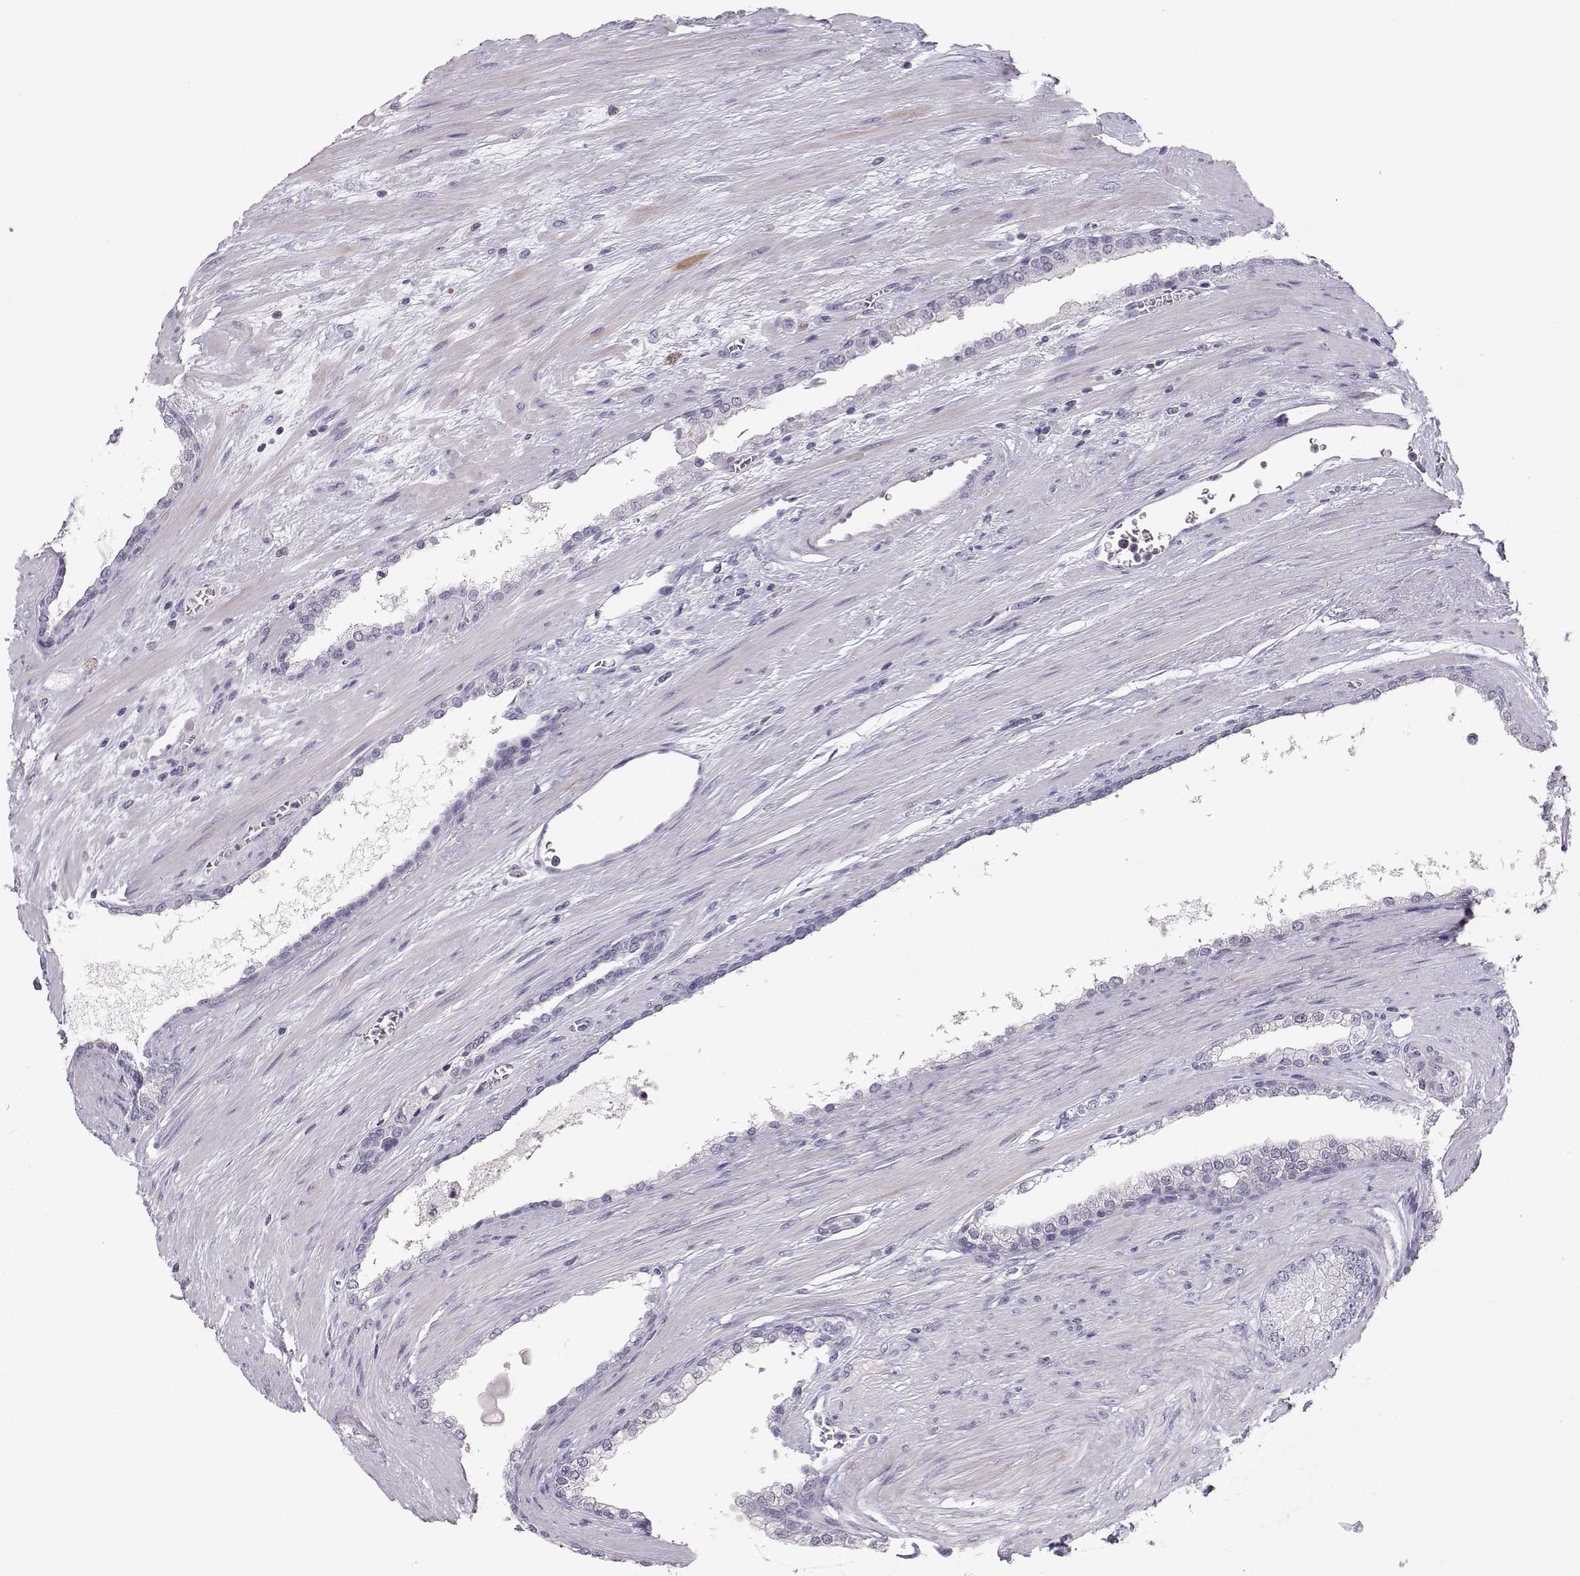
{"staining": {"intensity": "negative", "quantity": "none", "location": "none"}, "tissue": "prostate cancer", "cell_type": "Tumor cells", "image_type": "cancer", "snomed": [{"axis": "morphology", "description": "Adenocarcinoma, NOS"}, {"axis": "topography", "description": "Prostate"}], "caption": "IHC of human adenocarcinoma (prostate) shows no expression in tumor cells.", "gene": "MROH7", "patient": {"sex": "male", "age": 67}}